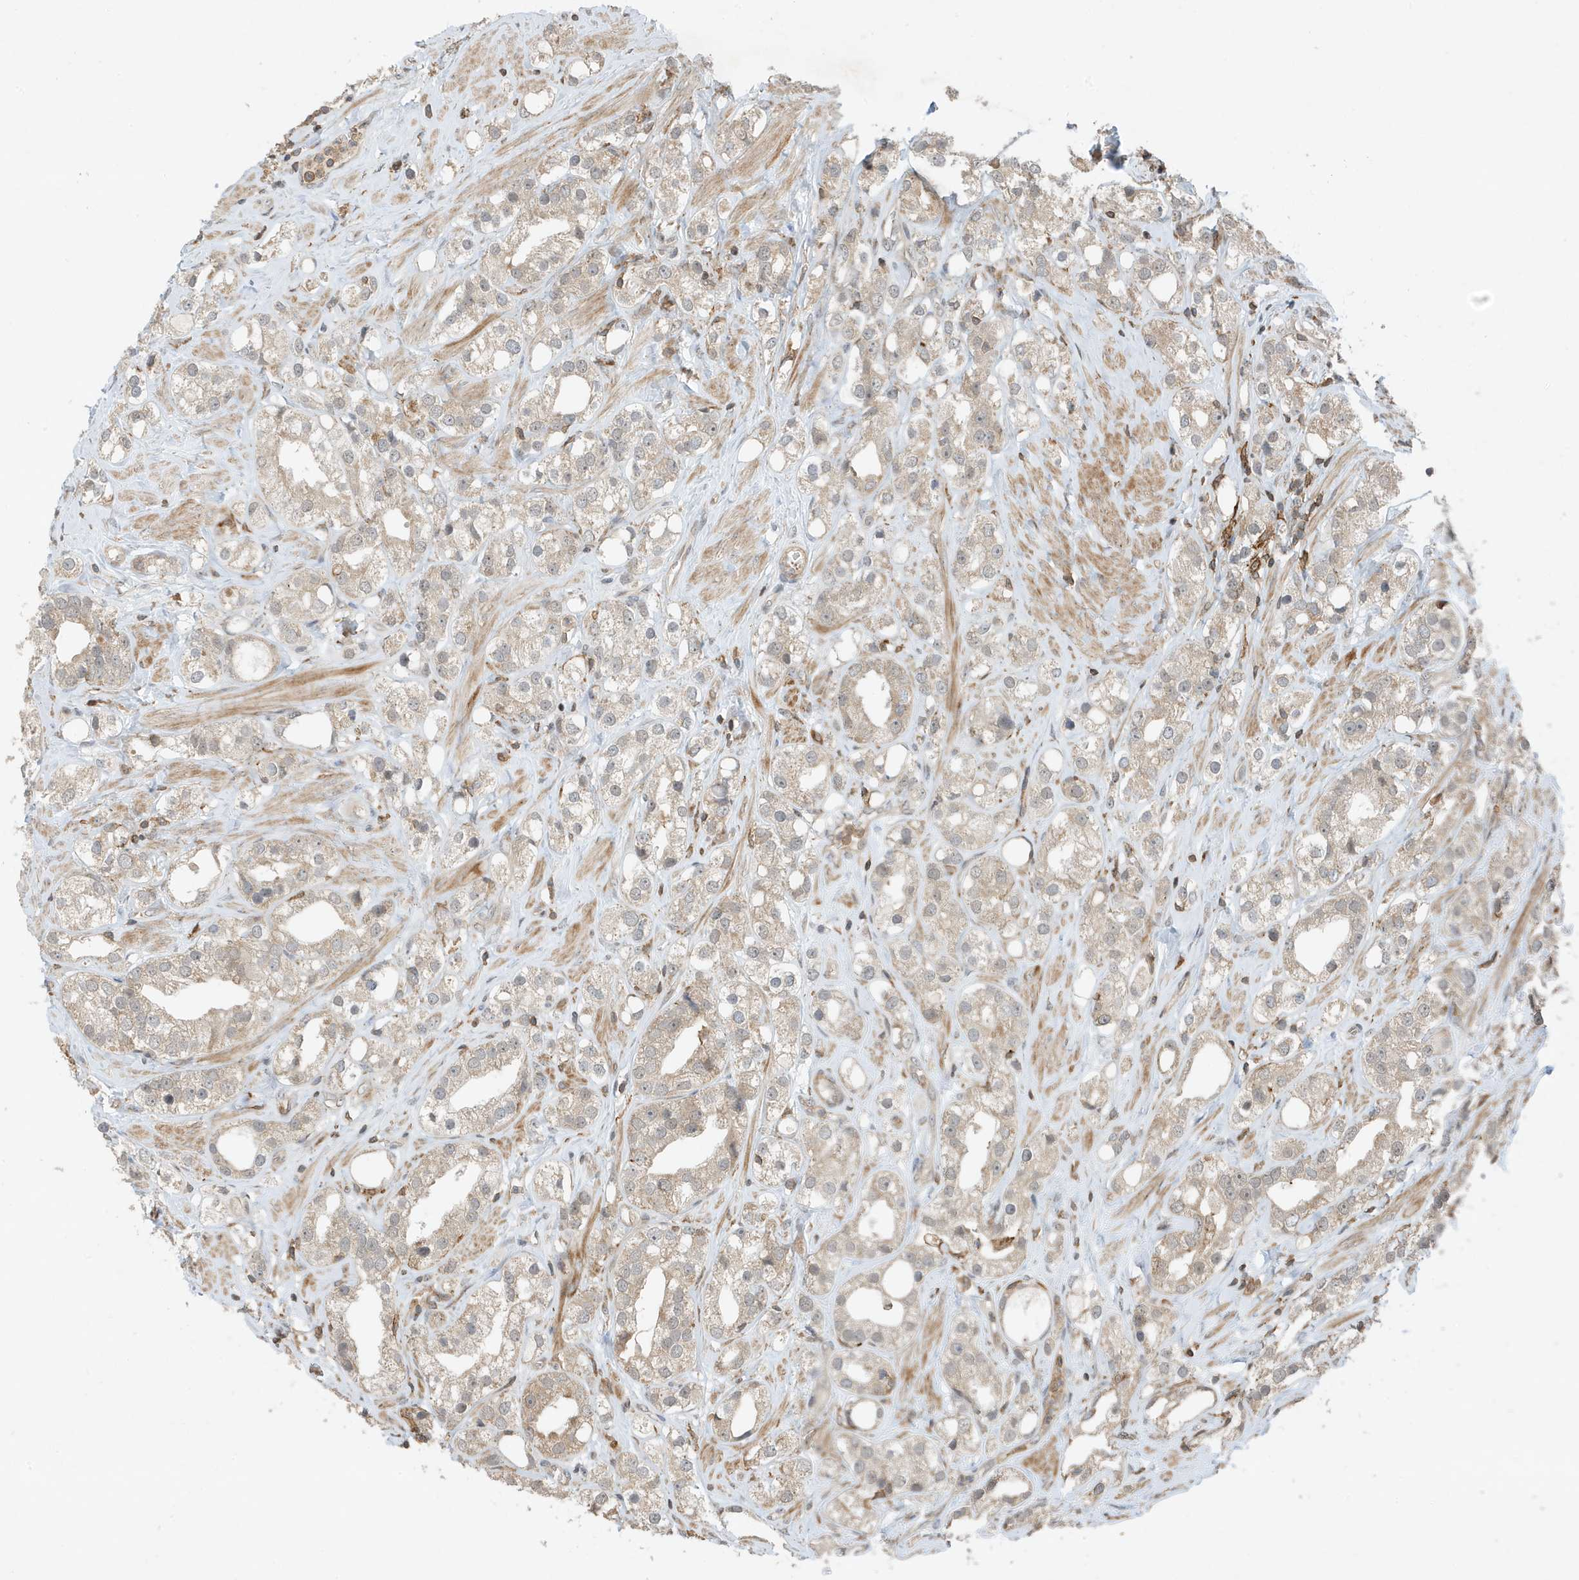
{"staining": {"intensity": "weak", "quantity": "<25%", "location": "cytoplasmic/membranous"}, "tissue": "prostate cancer", "cell_type": "Tumor cells", "image_type": "cancer", "snomed": [{"axis": "morphology", "description": "Adenocarcinoma, NOS"}, {"axis": "topography", "description": "Prostate"}], "caption": "The immunohistochemistry (IHC) histopathology image has no significant expression in tumor cells of prostate cancer (adenocarcinoma) tissue.", "gene": "TATDN3", "patient": {"sex": "male", "age": 79}}